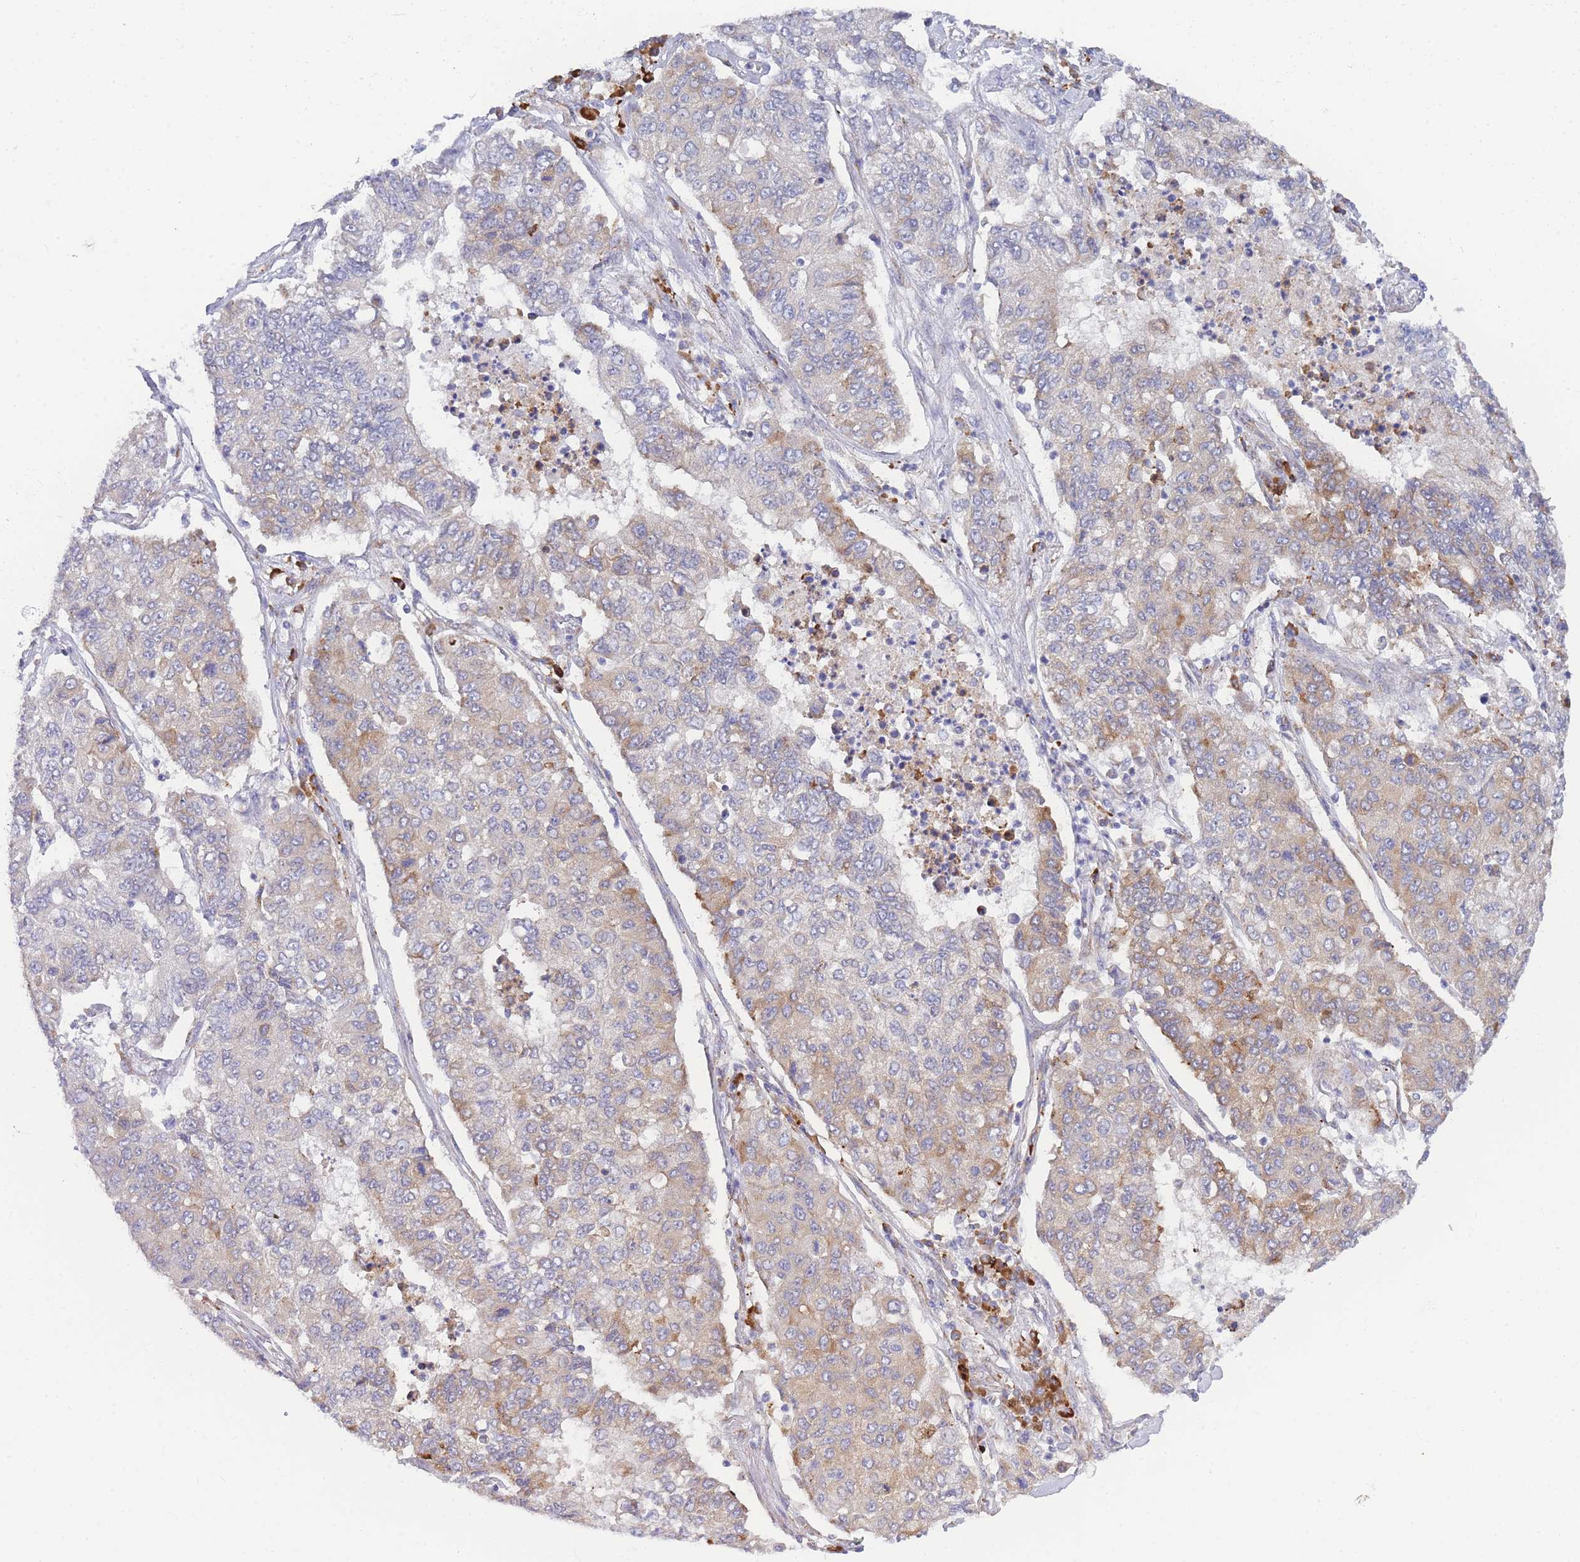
{"staining": {"intensity": "weak", "quantity": ">75%", "location": "cytoplasmic/membranous"}, "tissue": "lung cancer", "cell_type": "Tumor cells", "image_type": "cancer", "snomed": [{"axis": "morphology", "description": "Squamous cell carcinoma, NOS"}, {"axis": "topography", "description": "Lung"}], "caption": "IHC (DAB (3,3'-diaminobenzidine)) staining of human lung cancer (squamous cell carcinoma) displays weak cytoplasmic/membranous protein expression in about >75% of tumor cells.", "gene": "ZNF510", "patient": {"sex": "male", "age": 74}}